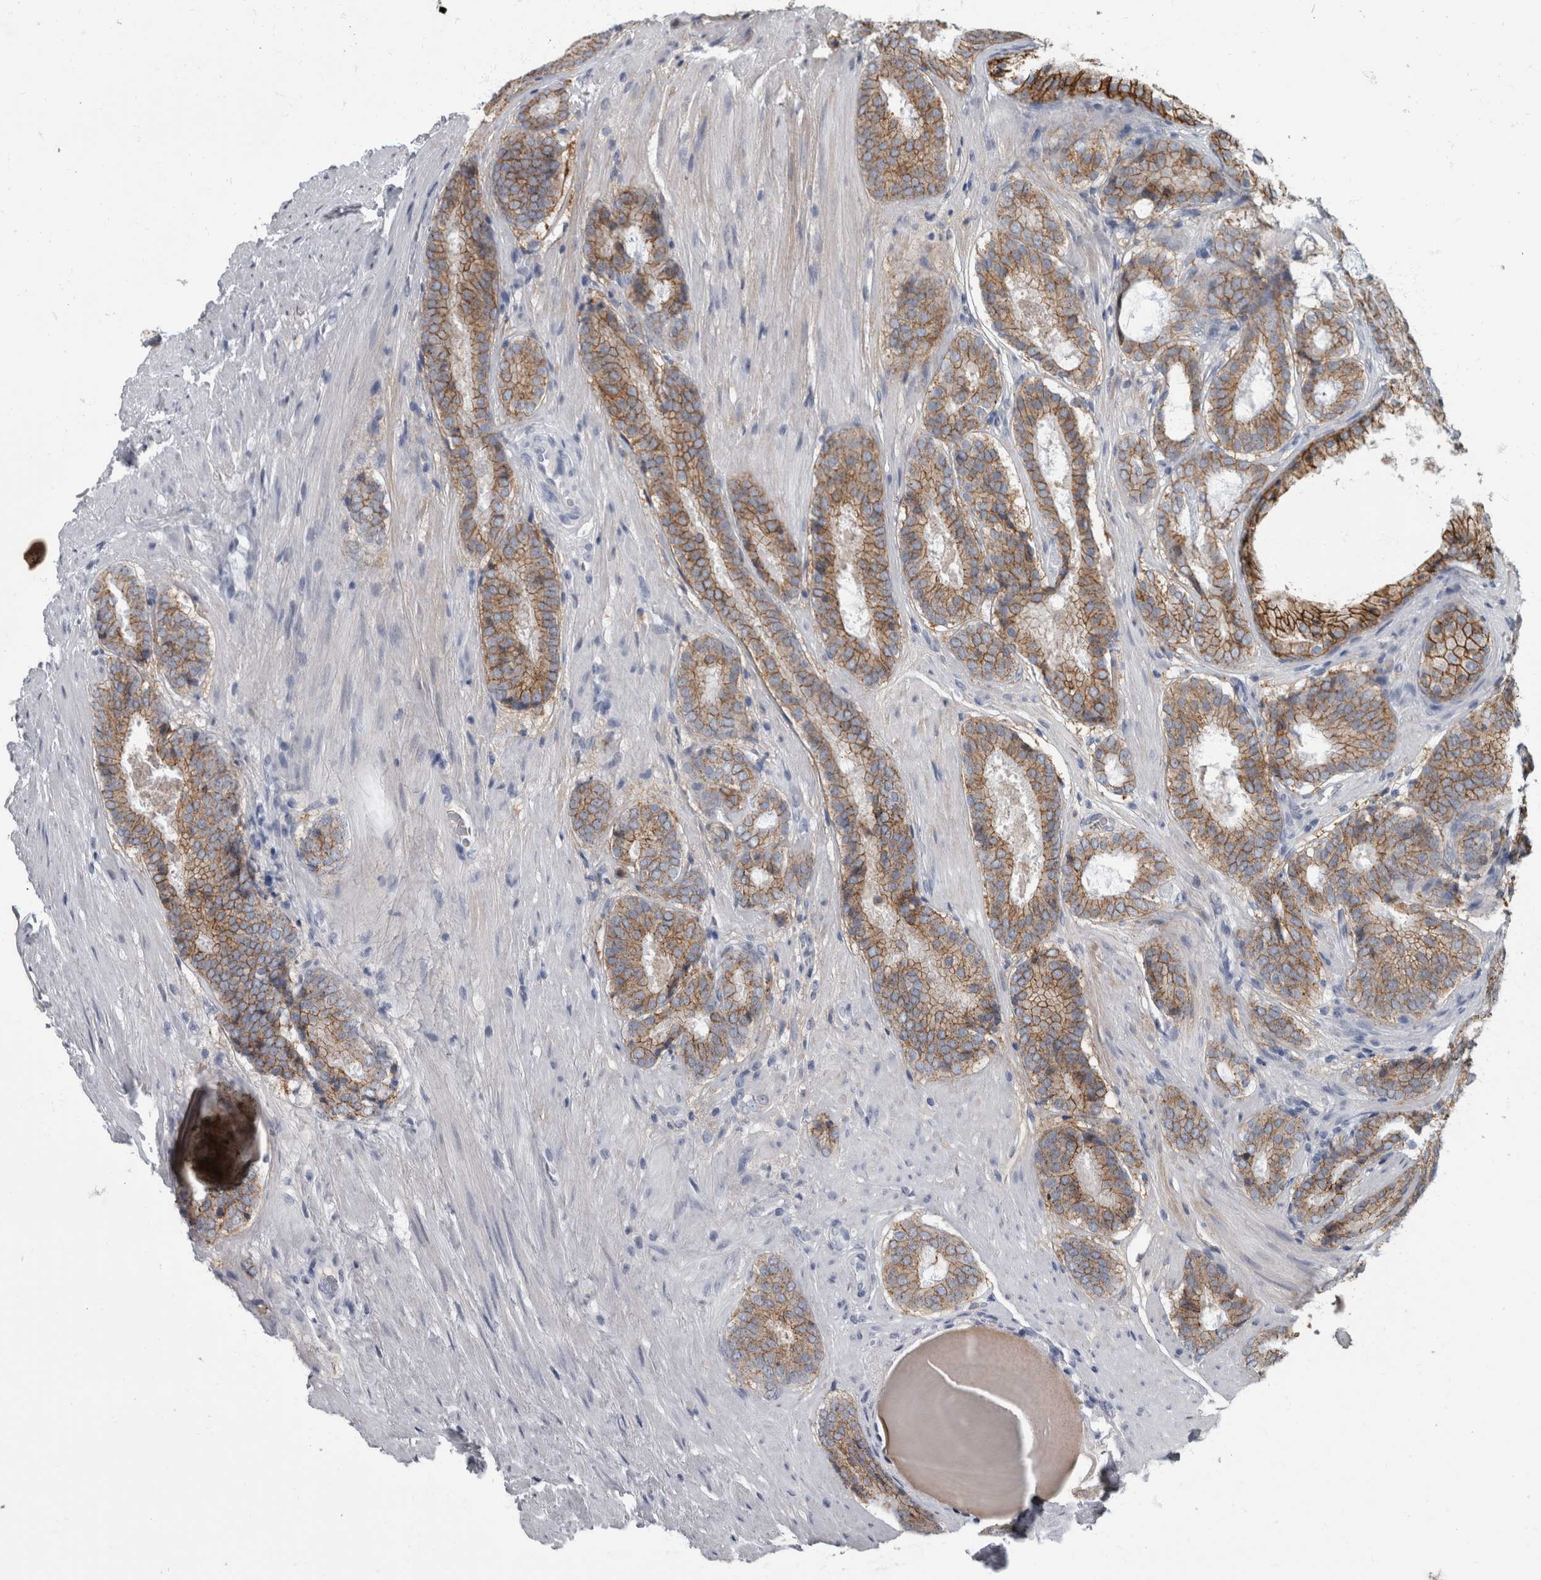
{"staining": {"intensity": "moderate", "quantity": ">75%", "location": "cytoplasmic/membranous"}, "tissue": "prostate cancer", "cell_type": "Tumor cells", "image_type": "cancer", "snomed": [{"axis": "morphology", "description": "Adenocarcinoma, Low grade"}, {"axis": "topography", "description": "Prostate"}], "caption": "Immunohistochemistry (DAB) staining of prostate cancer reveals moderate cytoplasmic/membranous protein staining in about >75% of tumor cells.", "gene": "DSG2", "patient": {"sex": "male", "age": 69}}